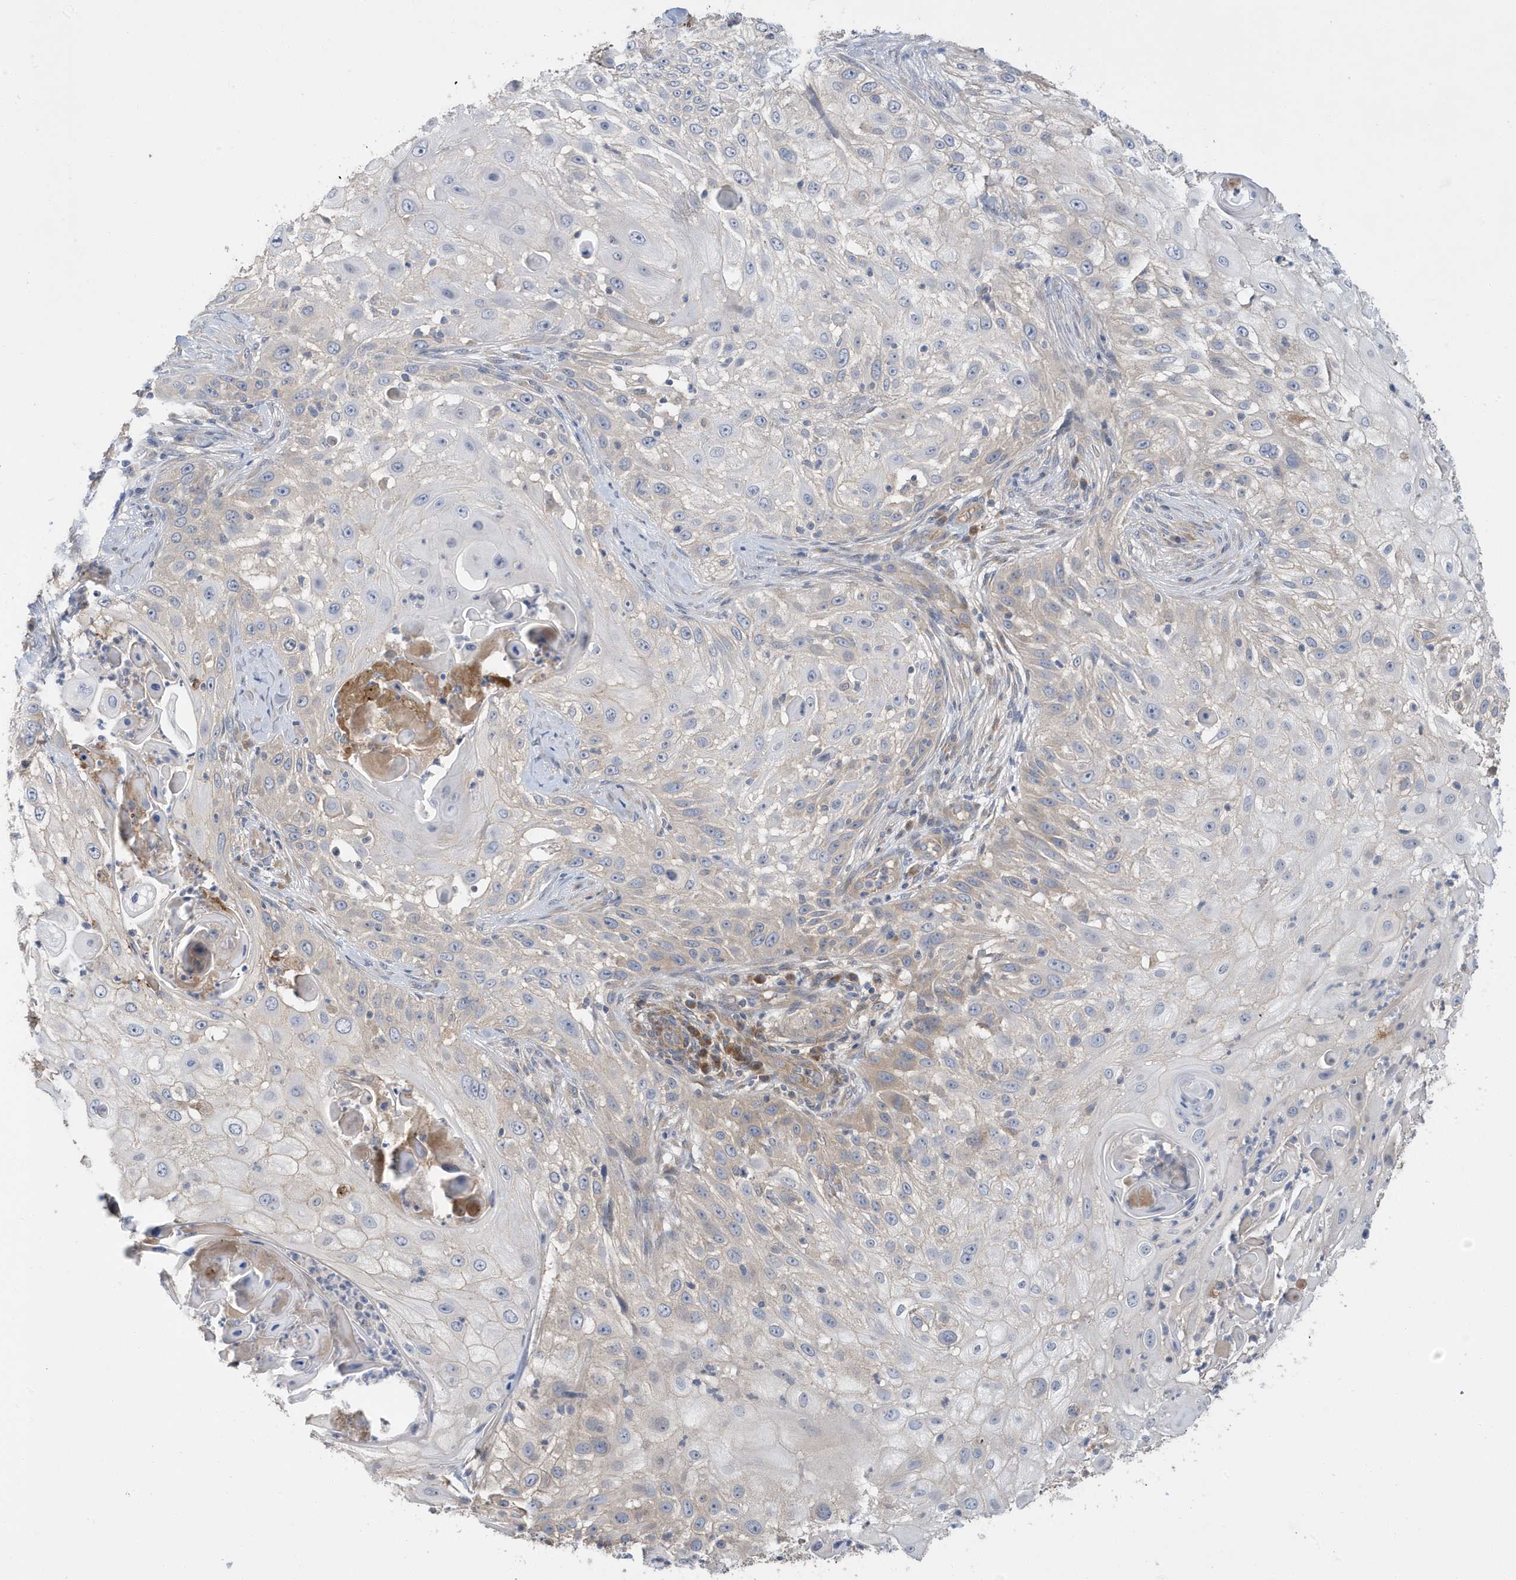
{"staining": {"intensity": "negative", "quantity": "none", "location": "none"}, "tissue": "skin cancer", "cell_type": "Tumor cells", "image_type": "cancer", "snomed": [{"axis": "morphology", "description": "Squamous cell carcinoma, NOS"}, {"axis": "topography", "description": "Skin"}], "caption": "Tumor cells show no significant staining in squamous cell carcinoma (skin).", "gene": "LAPTM4A", "patient": {"sex": "female", "age": 44}}